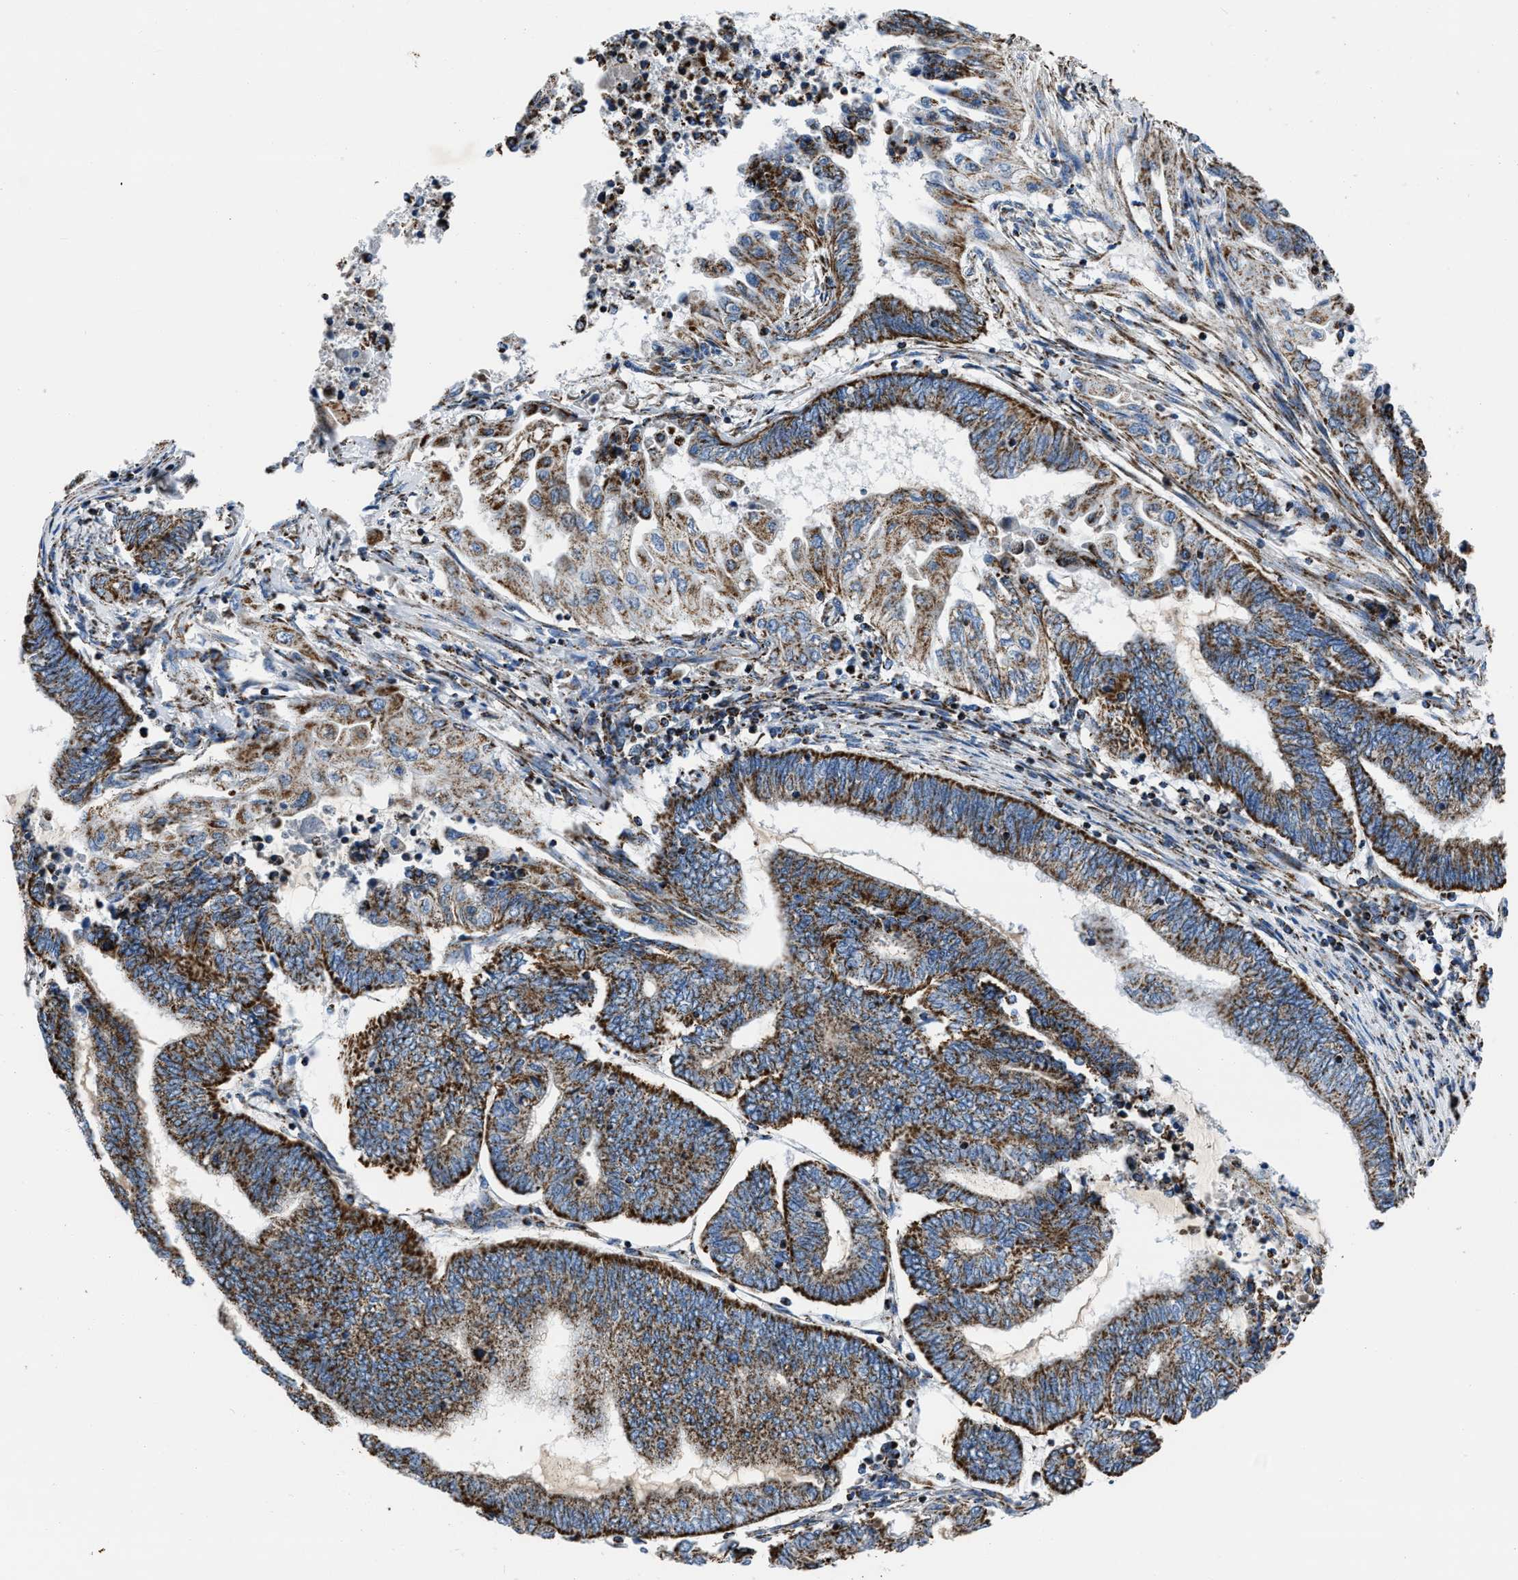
{"staining": {"intensity": "strong", "quantity": ">75%", "location": "cytoplasmic/membranous"}, "tissue": "endometrial cancer", "cell_type": "Tumor cells", "image_type": "cancer", "snomed": [{"axis": "morphology", "description": "Adenocarcinoma, NOS"}, {"axis": "topography", "description": "Uterus"}, {"axis": "topography", "description": "Endometrium"}], "caption": "Immunohistochemical staining of endometrial cancer (adenocarcinoma) exhibits strong cytoplasmic/membranous protein expression in about >75% of tumor cells.", "gene": "NSD3", "patient": {"sex": "female", "age": 70}}